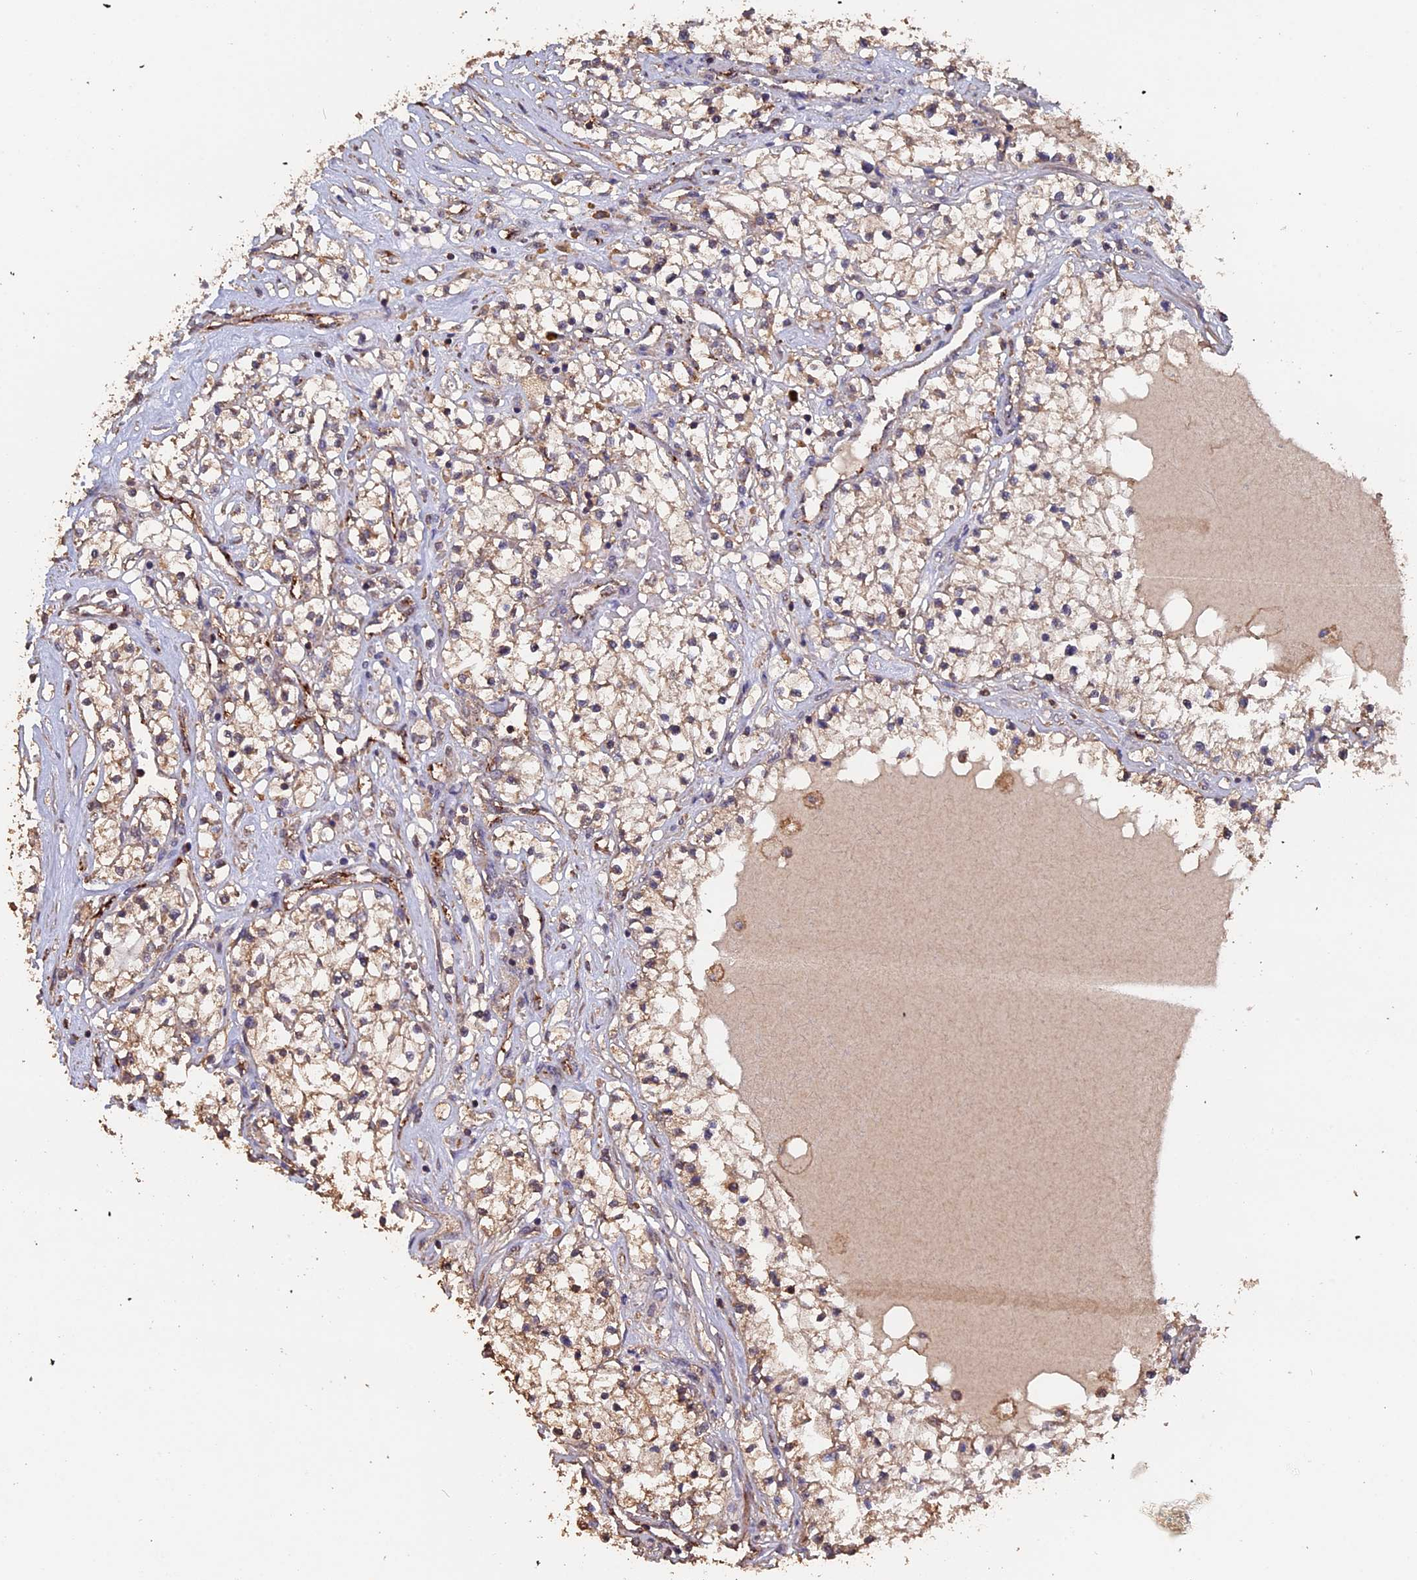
{"staining": {"intensity": "weak", "quantity": "25%-75%", "location": "cytoplasmic/membranous"}, "tissue": "renal cancer", "cell_type": "Tumor cells", "image_type": "cancer", "snomed": [{"axis": "morphology", "description": "Adenocarcinoma, NOS"}, {"axis": "topography", "description": "Kidney"}], "caption": "Weak cytoplasmic/membranous positivity for a protein is present in approximately 25%-75% of tumor cells of renal cancer (adenocarcinoma) using immunohistochemistry (IHC).", "gene": "PIGQ", "patient": {"sex": "male", "age": 68}}